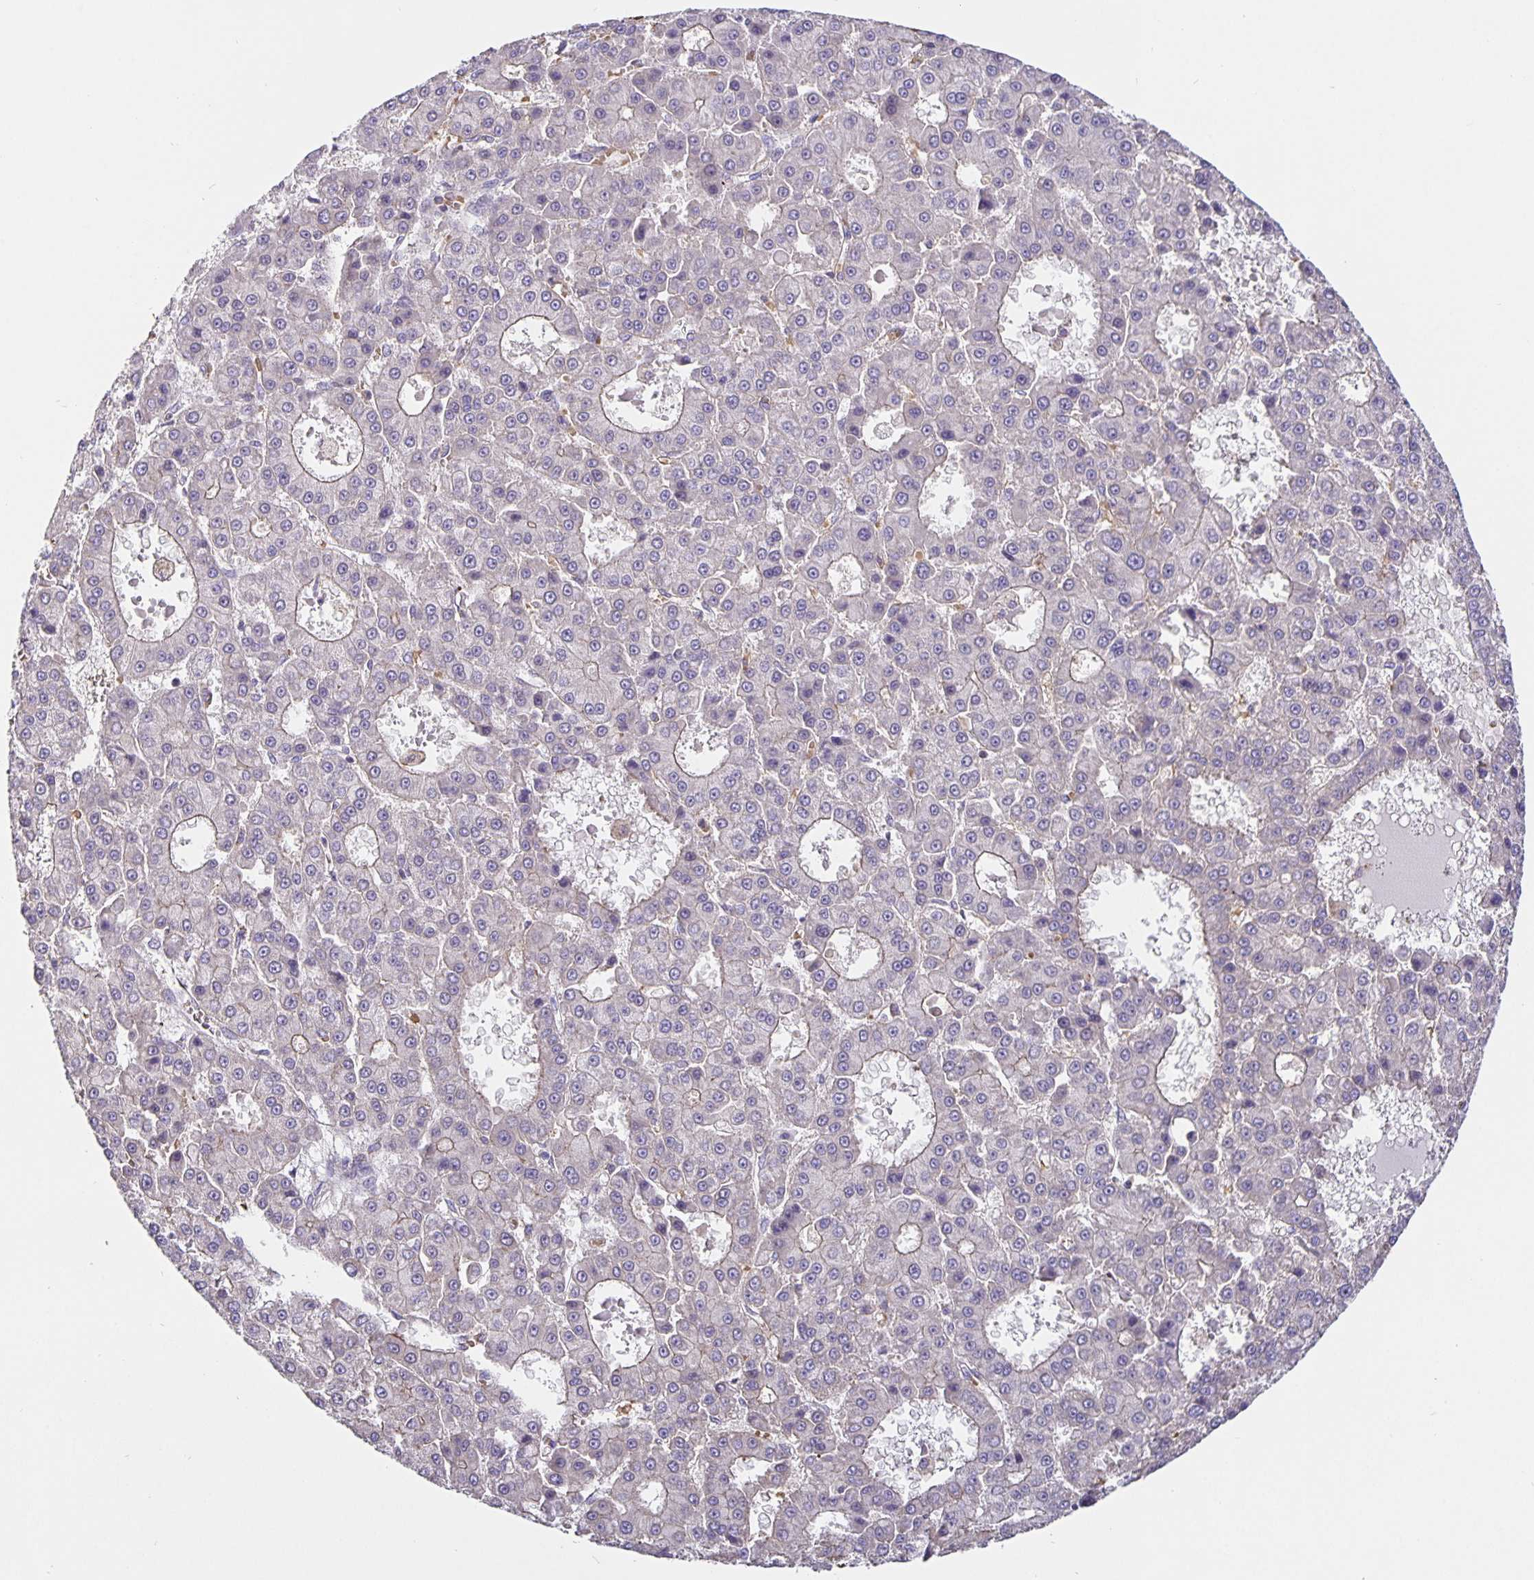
{"staining": {"intensity": "negative", "quantity": "none", "location": "none"}, "tissue": "liver cancer", "cell_type": "Tumor cells", "image_type": "cancer", "snomed": [{"axis": "morphology", "description": "Carcinoma, Hepatocellular, NOS"}, {"axis": "topography", "description": "Liver"}], "caption": "A high-resolution histopathology image shows IHC staining of hepatocellular carcinoma (liver), which demonstrates no significant expression in tumor cells.", "gene": "TMEM71", "patient": {"sex": "male", "age": 70}}